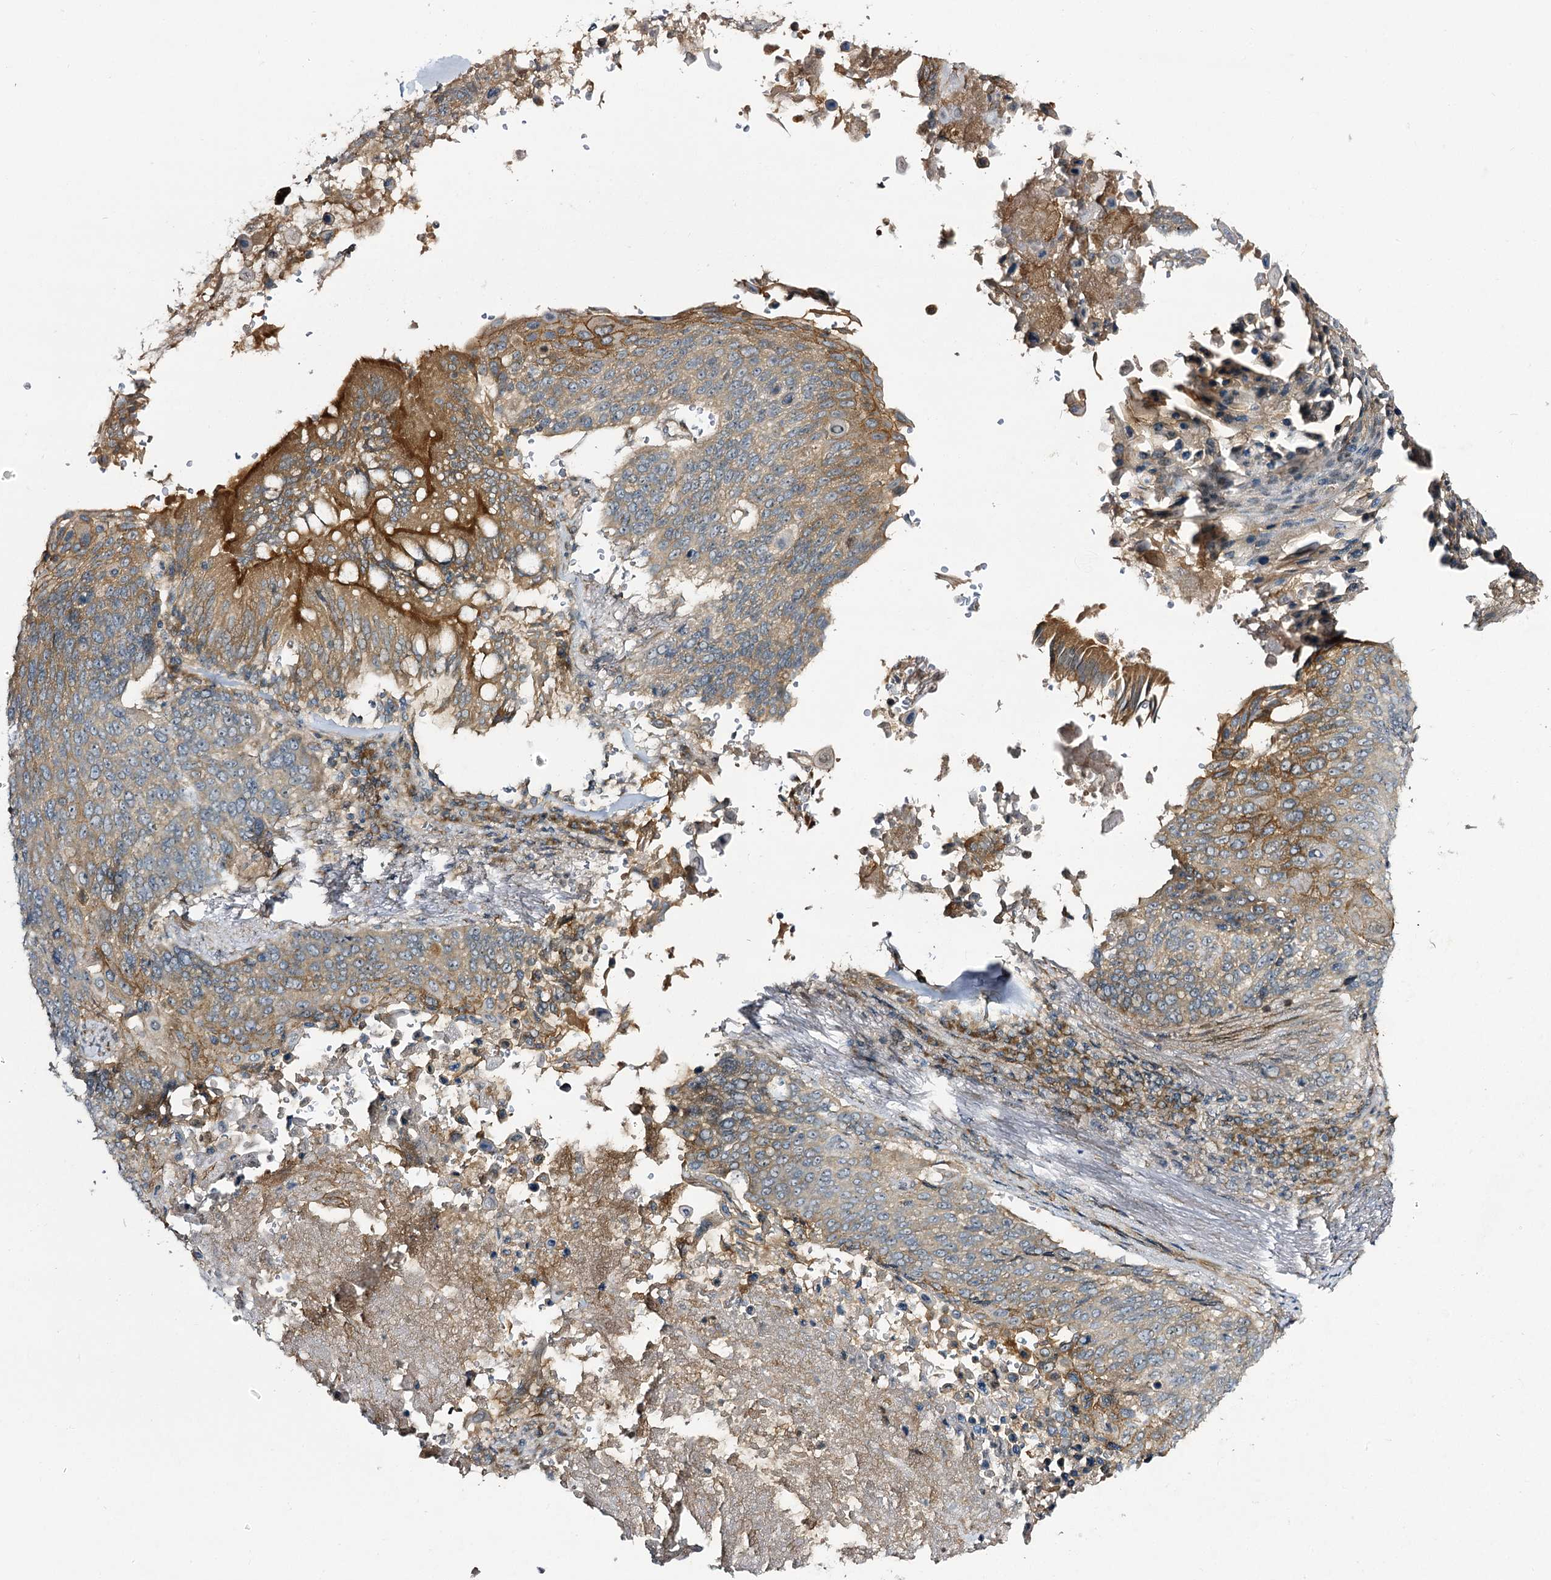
{"staining": {"intensity": "moderate", "quantity": "25%-75%", "location": "cytoplasmic/membranous"}, "tissue": "lung cancer", "cell_type": "Tumor cells", "image_type": "cancer", "snomed": [{"axis": "morphology", "description": "Squamous cell carcinoma, NOS"}, {"axis": "topography", "description": "Lung"}], "caption": "Moderate cytoplasmic/membranous positivity is appreciated in approximately 25%-75% of tumor cells in lung cancer. (DAB (3,3'-diaminobenzidine) = brown stain, brightfield microscopy at high magnification).", "gene": "C11orf80", "patient": {"sex": "male", "age": 66}}